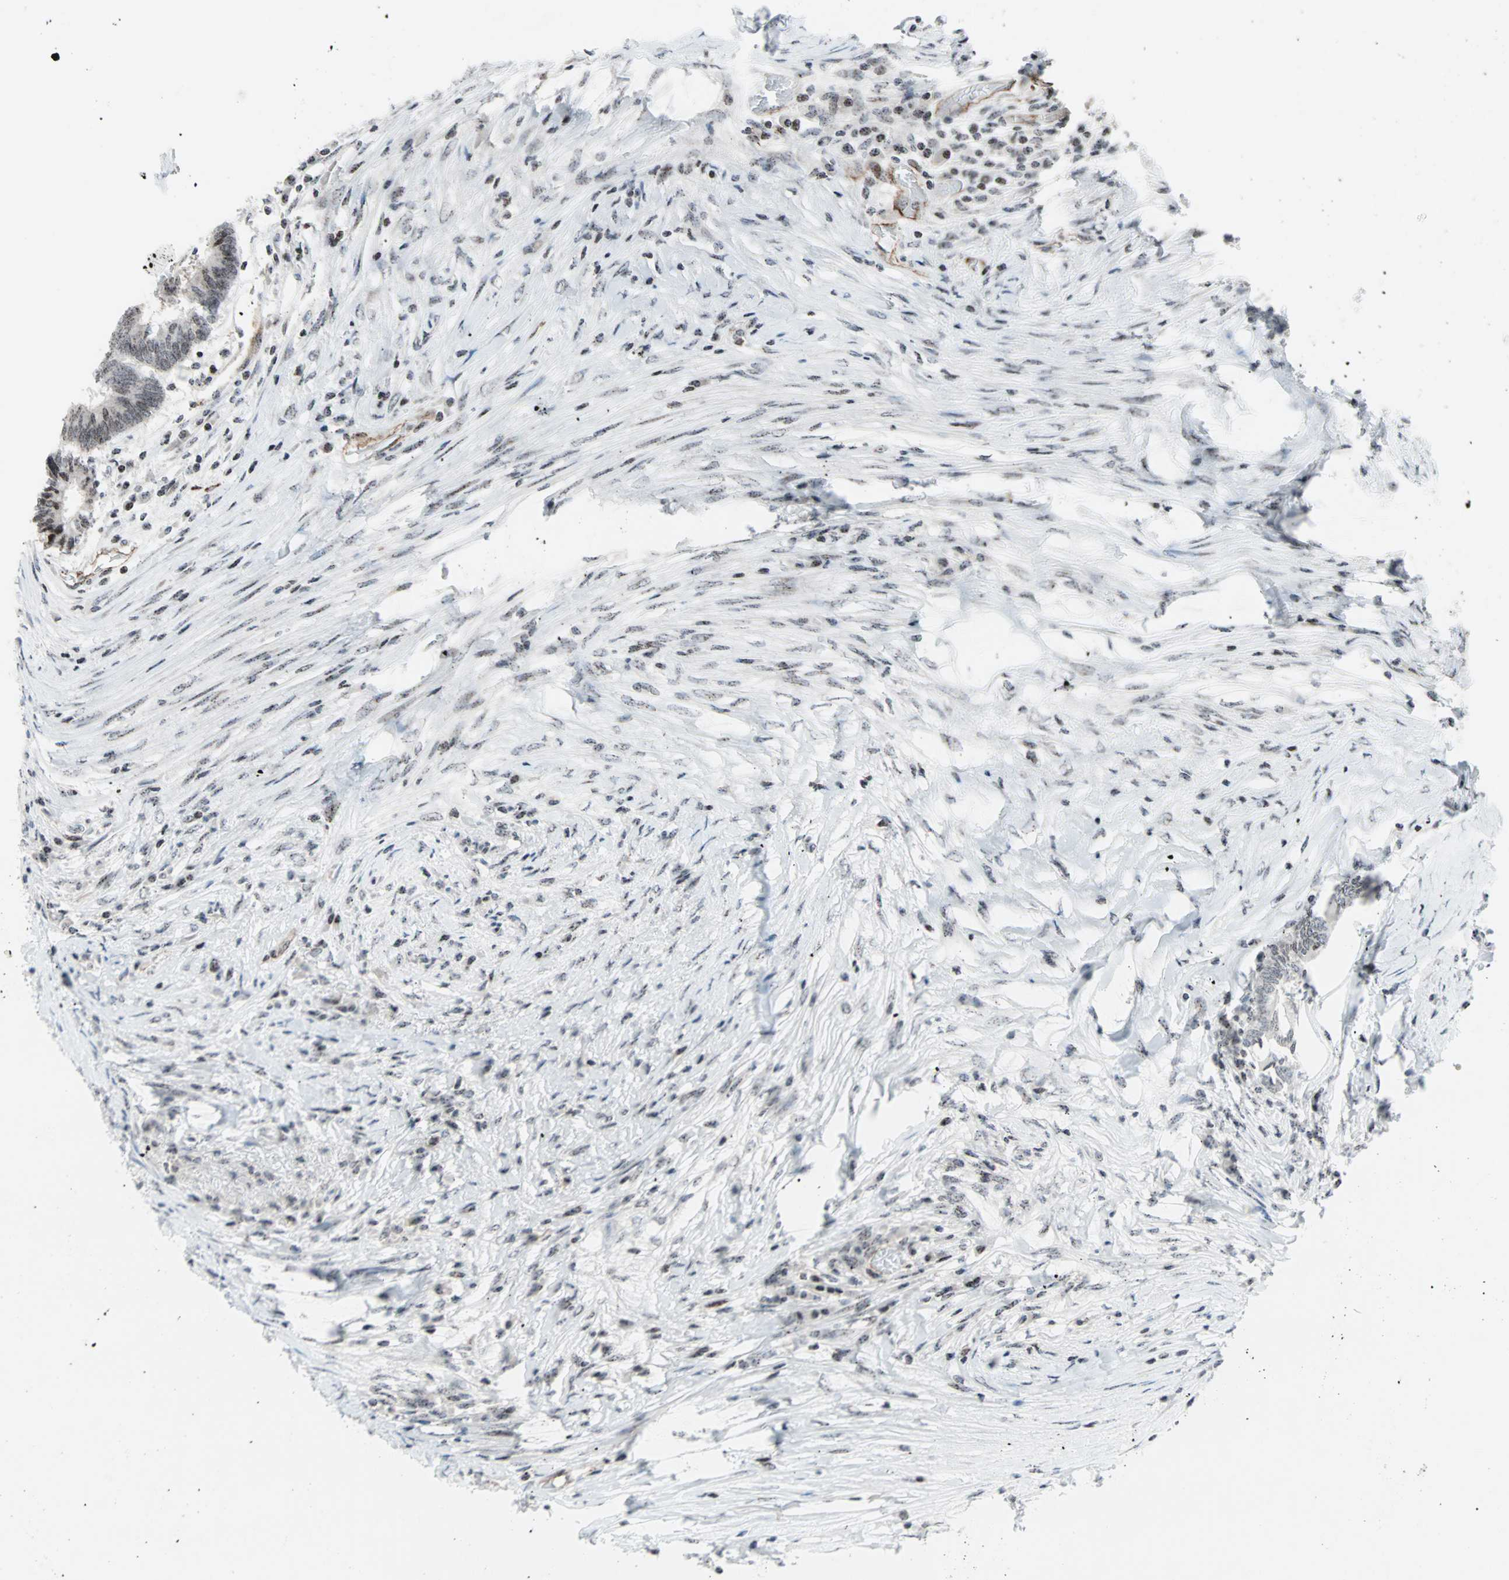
{"staining": {"intensity": "weak", "quantity": ">75%", "location": "nuclear"}, "tissue": "colorectal cancer", "cell_type": "Tumor cells", "image_type": "cancer", "snomed": [{"axis": "morphology", "description": "Adenocarcinoma, NOS"}, {"axis": "topography", "description": "Rectum"}], "caption": "Protein staining shows weak nuclear staining in approximately >75% of tumor cells in adenocarcinoma (colorectal).", "gene": "CENPA", "patient": {"sex": "male", "age": 63}}